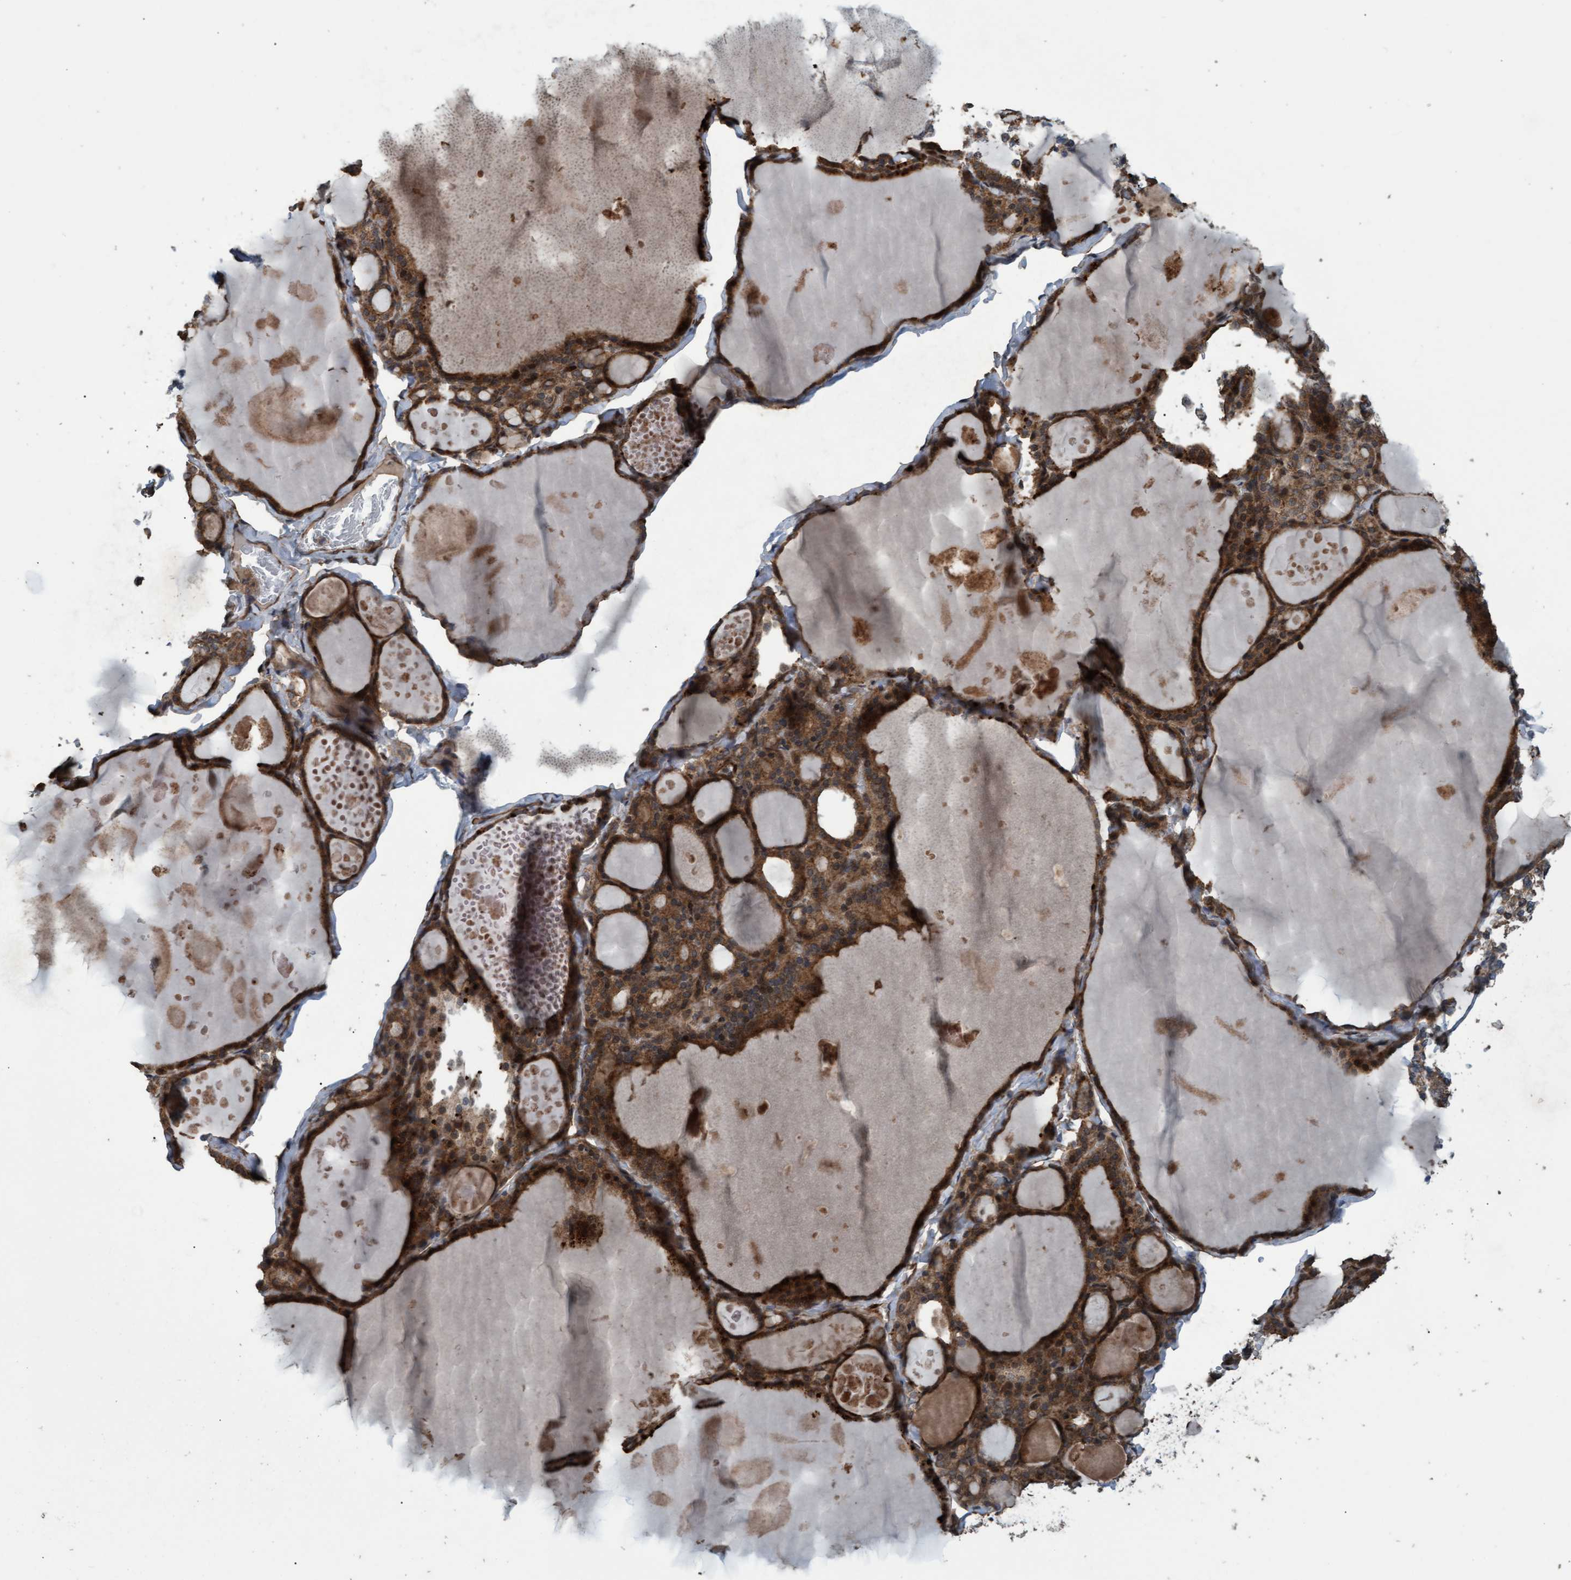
{"staining": {"intensity": "moderate", "quantity": ">75%", "location": "cytoplasmic/membranous"}, "tissue": "thyroid gland", "cell_type": "Glandular cells", "image_type": "normal", "snomed": [{"axis": "morphology", "description": "Normal tissue, NOS"}, {"axis": "topography", "description": "Thyroid gland"}], "caption": "Immunohistochemistry of benign thyroid gland shows medium levels of moderate cytoplasmic/membranous positivity in approximately >75% of glandular cells.", "gene": "GGT6", "patient": {"sex": "male", "age": 56}}